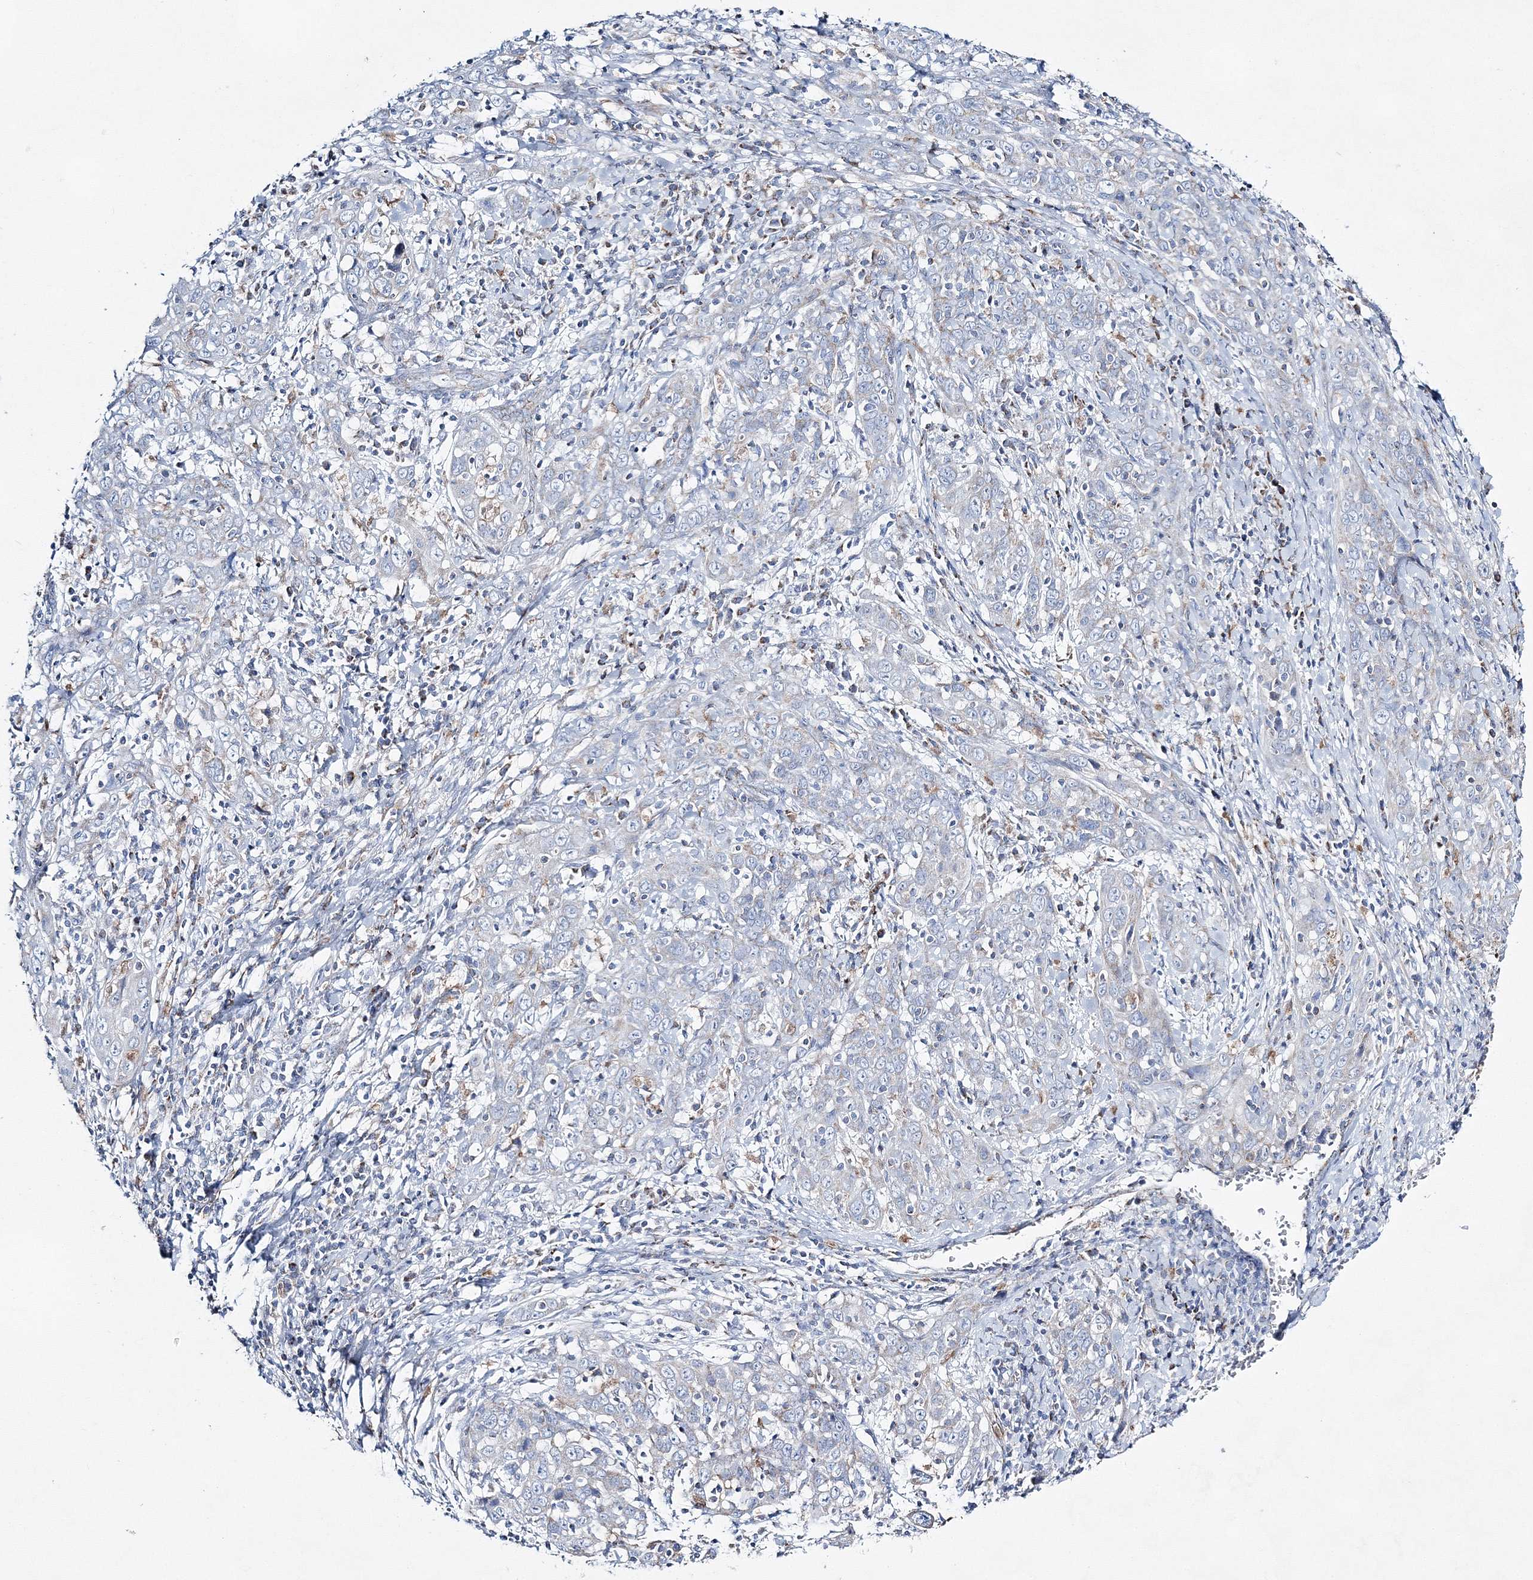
{"staining": {"intensity": "negative", "quantity": "none", "location": "none"}, "tissue": "cervical cancer", "cell_type": "Tumor cells", "image_type": "cancer", "snomed": [{"axis": "morphology", "description": "Squamous cell carcinoma, NOS"}, {"axis": "topography", "description": "Cervix"}], "caption": "Immunohistochemical staining of cervical cancer reveals no significant expression in tumor cells.", "gene": "HIBCH", "patient": {"sex": "female", "age": 46}}